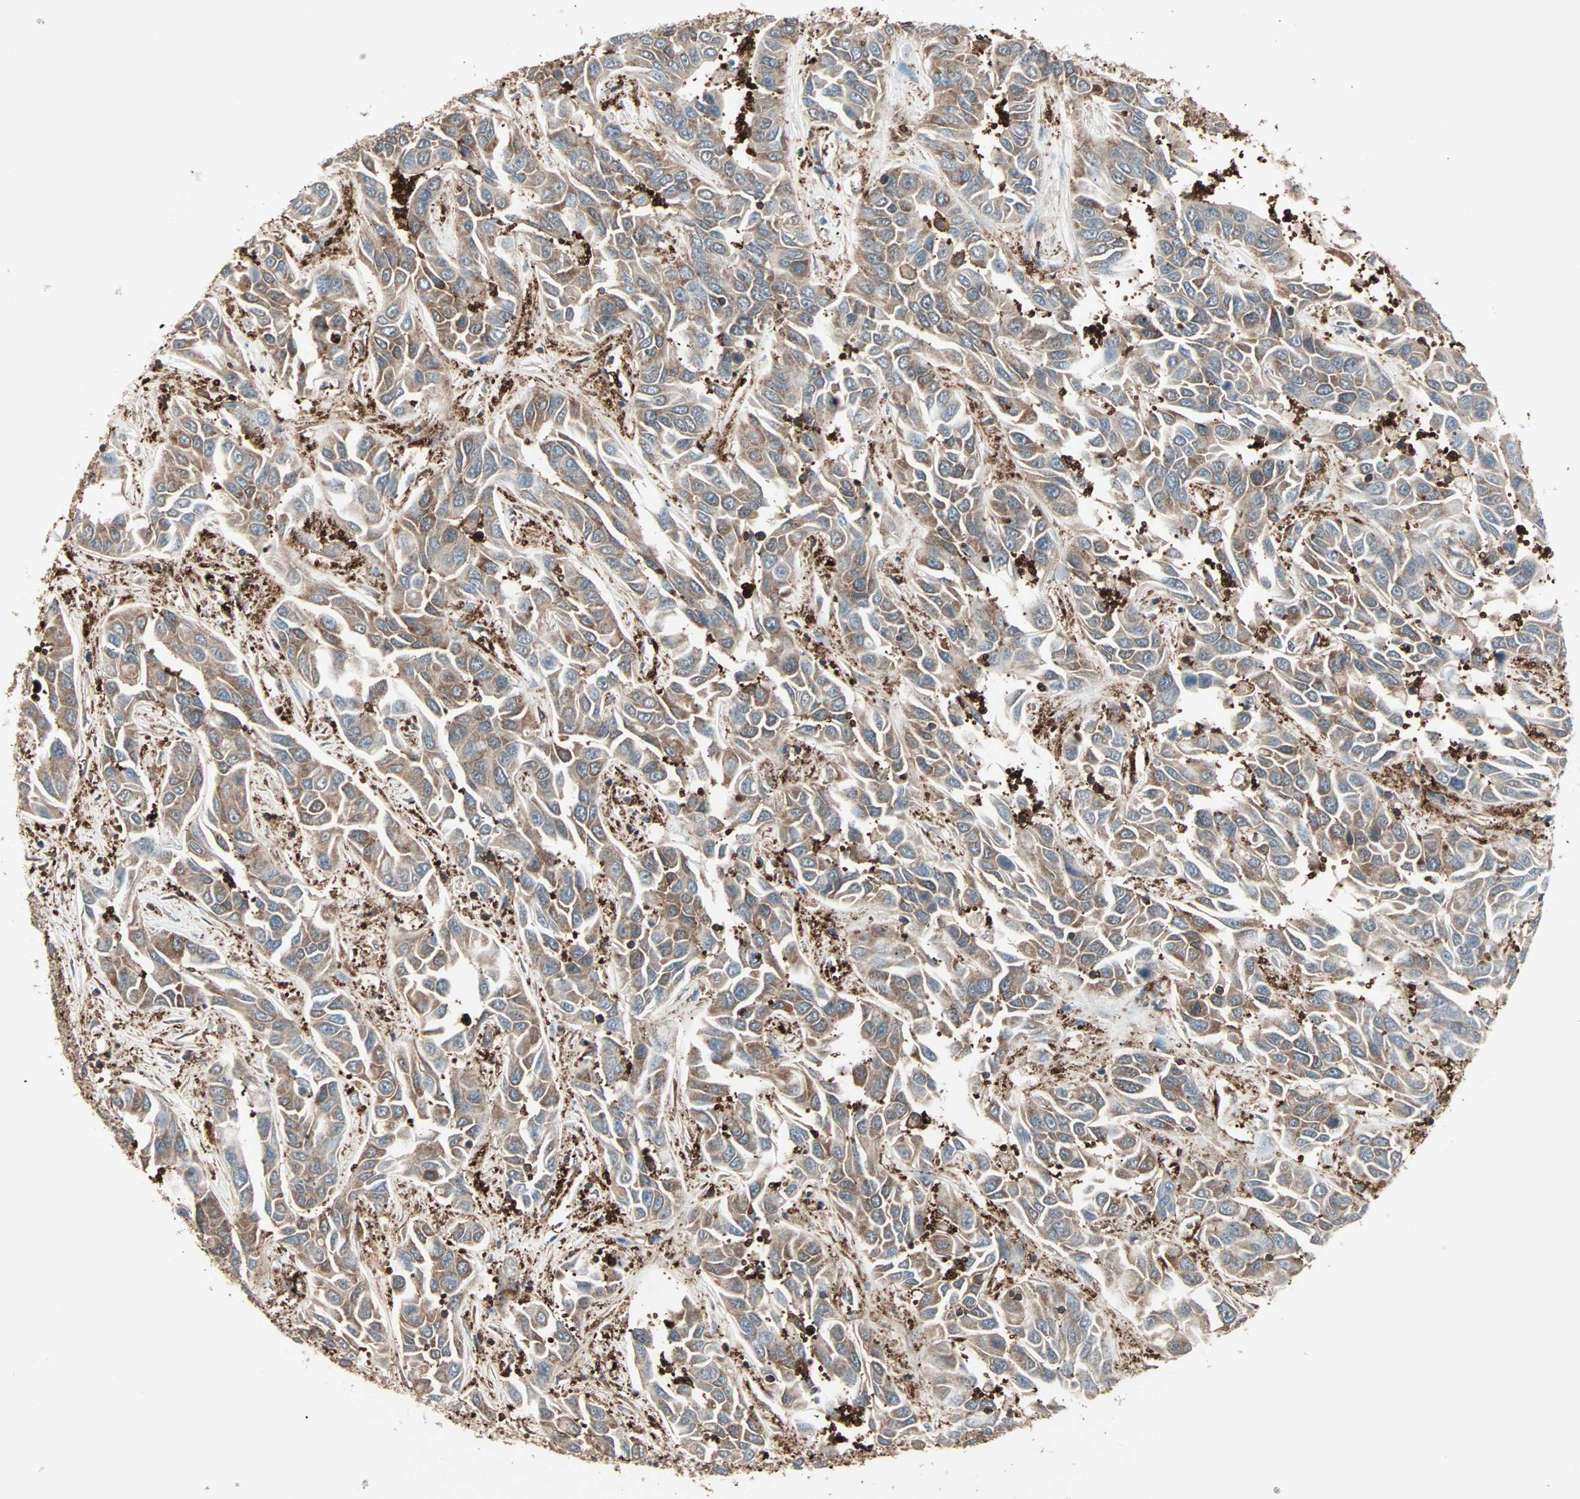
{"staining": {"intensity": "moderate", "quantity": ">75%", "location": "cytoplasmic/membranous"}, "tissue": "liver cancer", "cell_type": "Tumor cells", "image_type": "cancer", "snomed": [{"axis": "morphology", "description": "Cholangiocarcinoma"}, {"axis": "topography", "description": "Liver"}], "caption": "Liver cancer (cholangiocarcinoma) stained with a protein marker displays moderate staining in tumor cells.", "gene": "MMP3", "patient": {"sex": "female", "age": 52}}